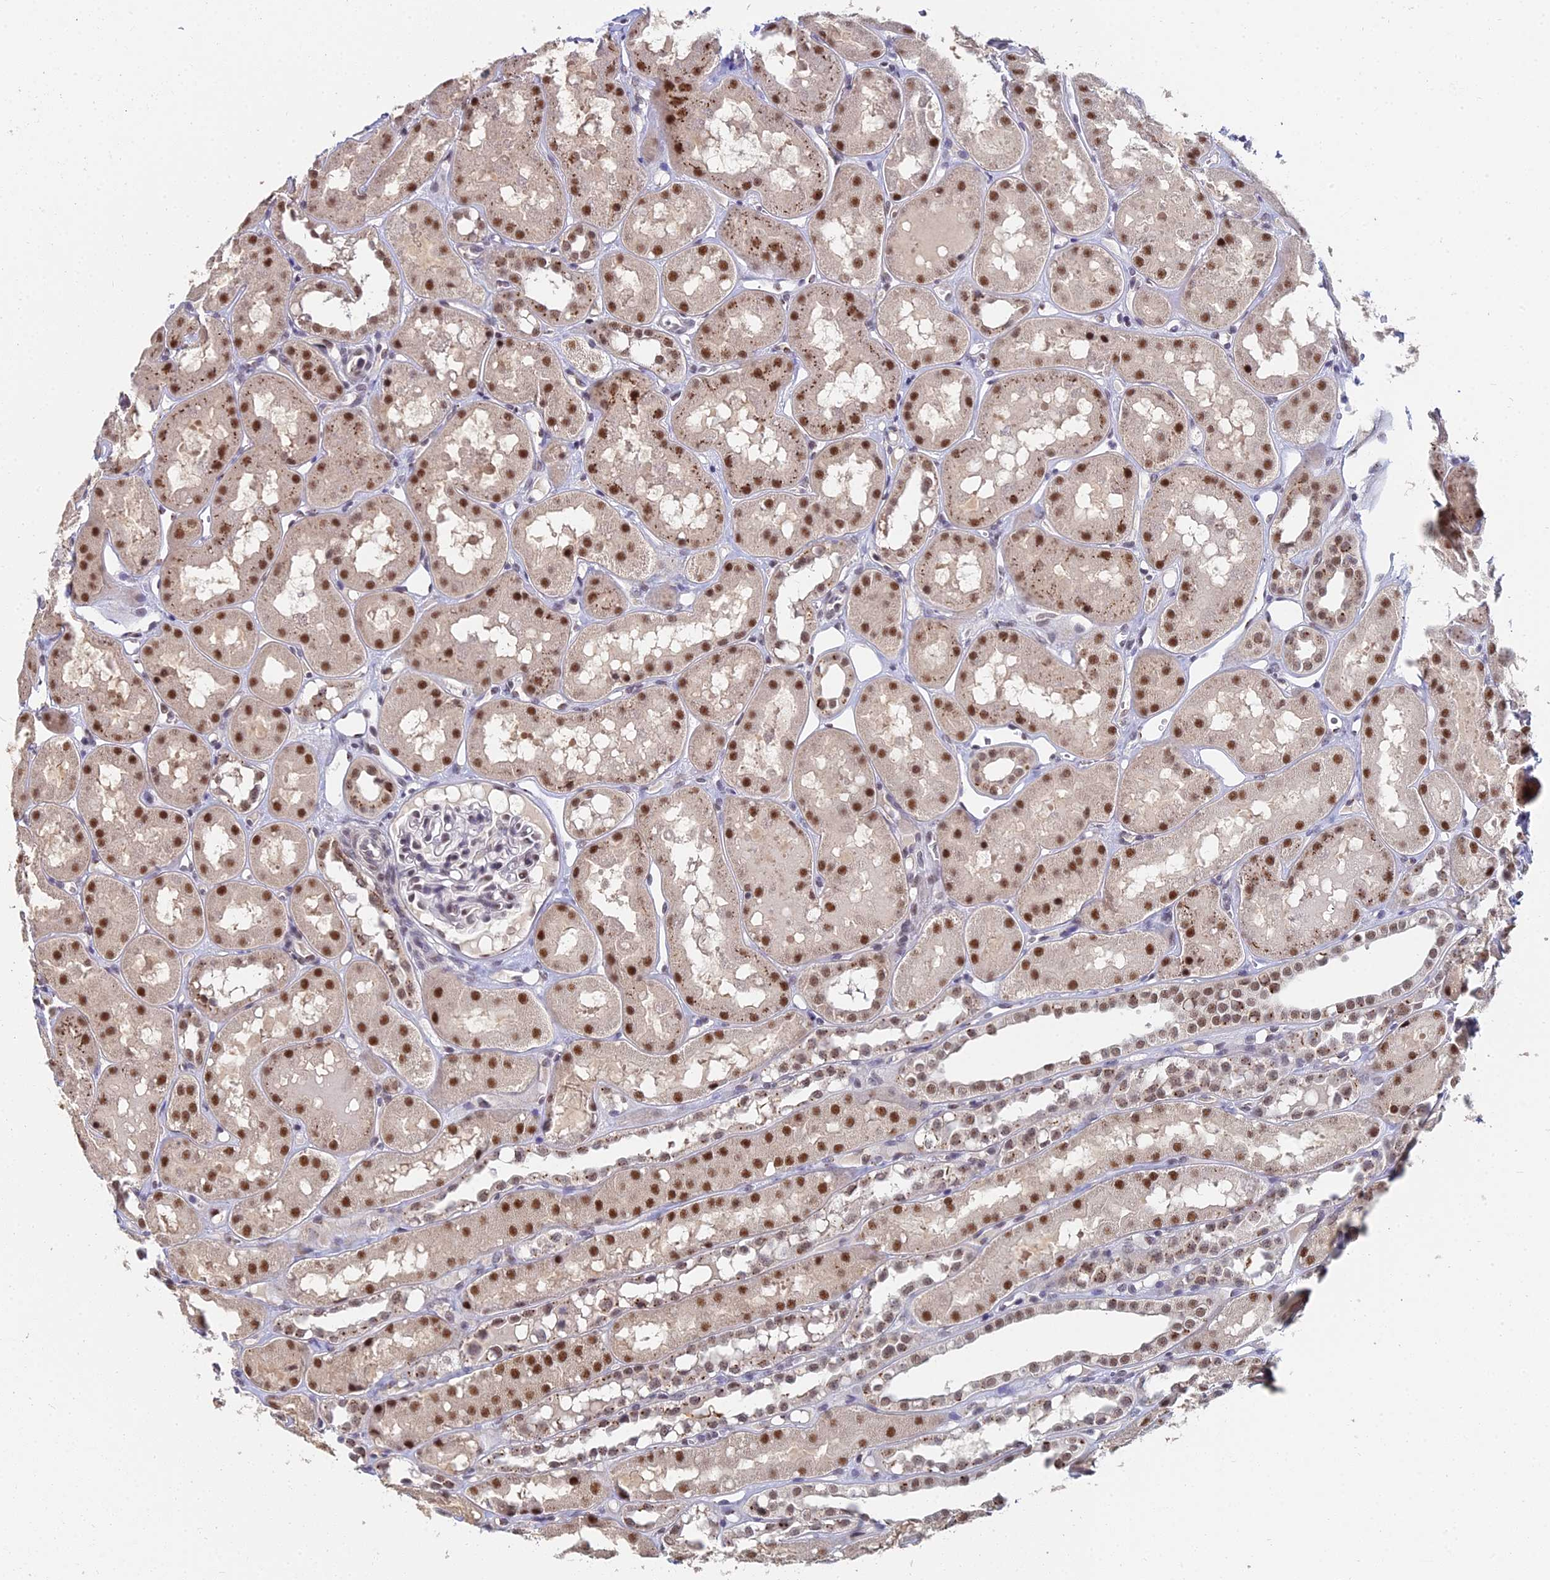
{"staining": {"intensity": "moderate", "quantity": "<25%", "location": "nuclear"}, "tissue": "kidney", "cell_type": "Cells in glomeruli", "image_type": "normal", "snomed": [{"axis": "morphology", "description": "Normal tissue, NOS"}, {"axis": "topography", "description": "Kidney"}], "caption": "This is an image of IHC staining of normal kidney, which shows moderate expression in the nuclear of cells in glomeruli.", "gene": "THOC3", "patient": {"sex": "male", "age": 16}}